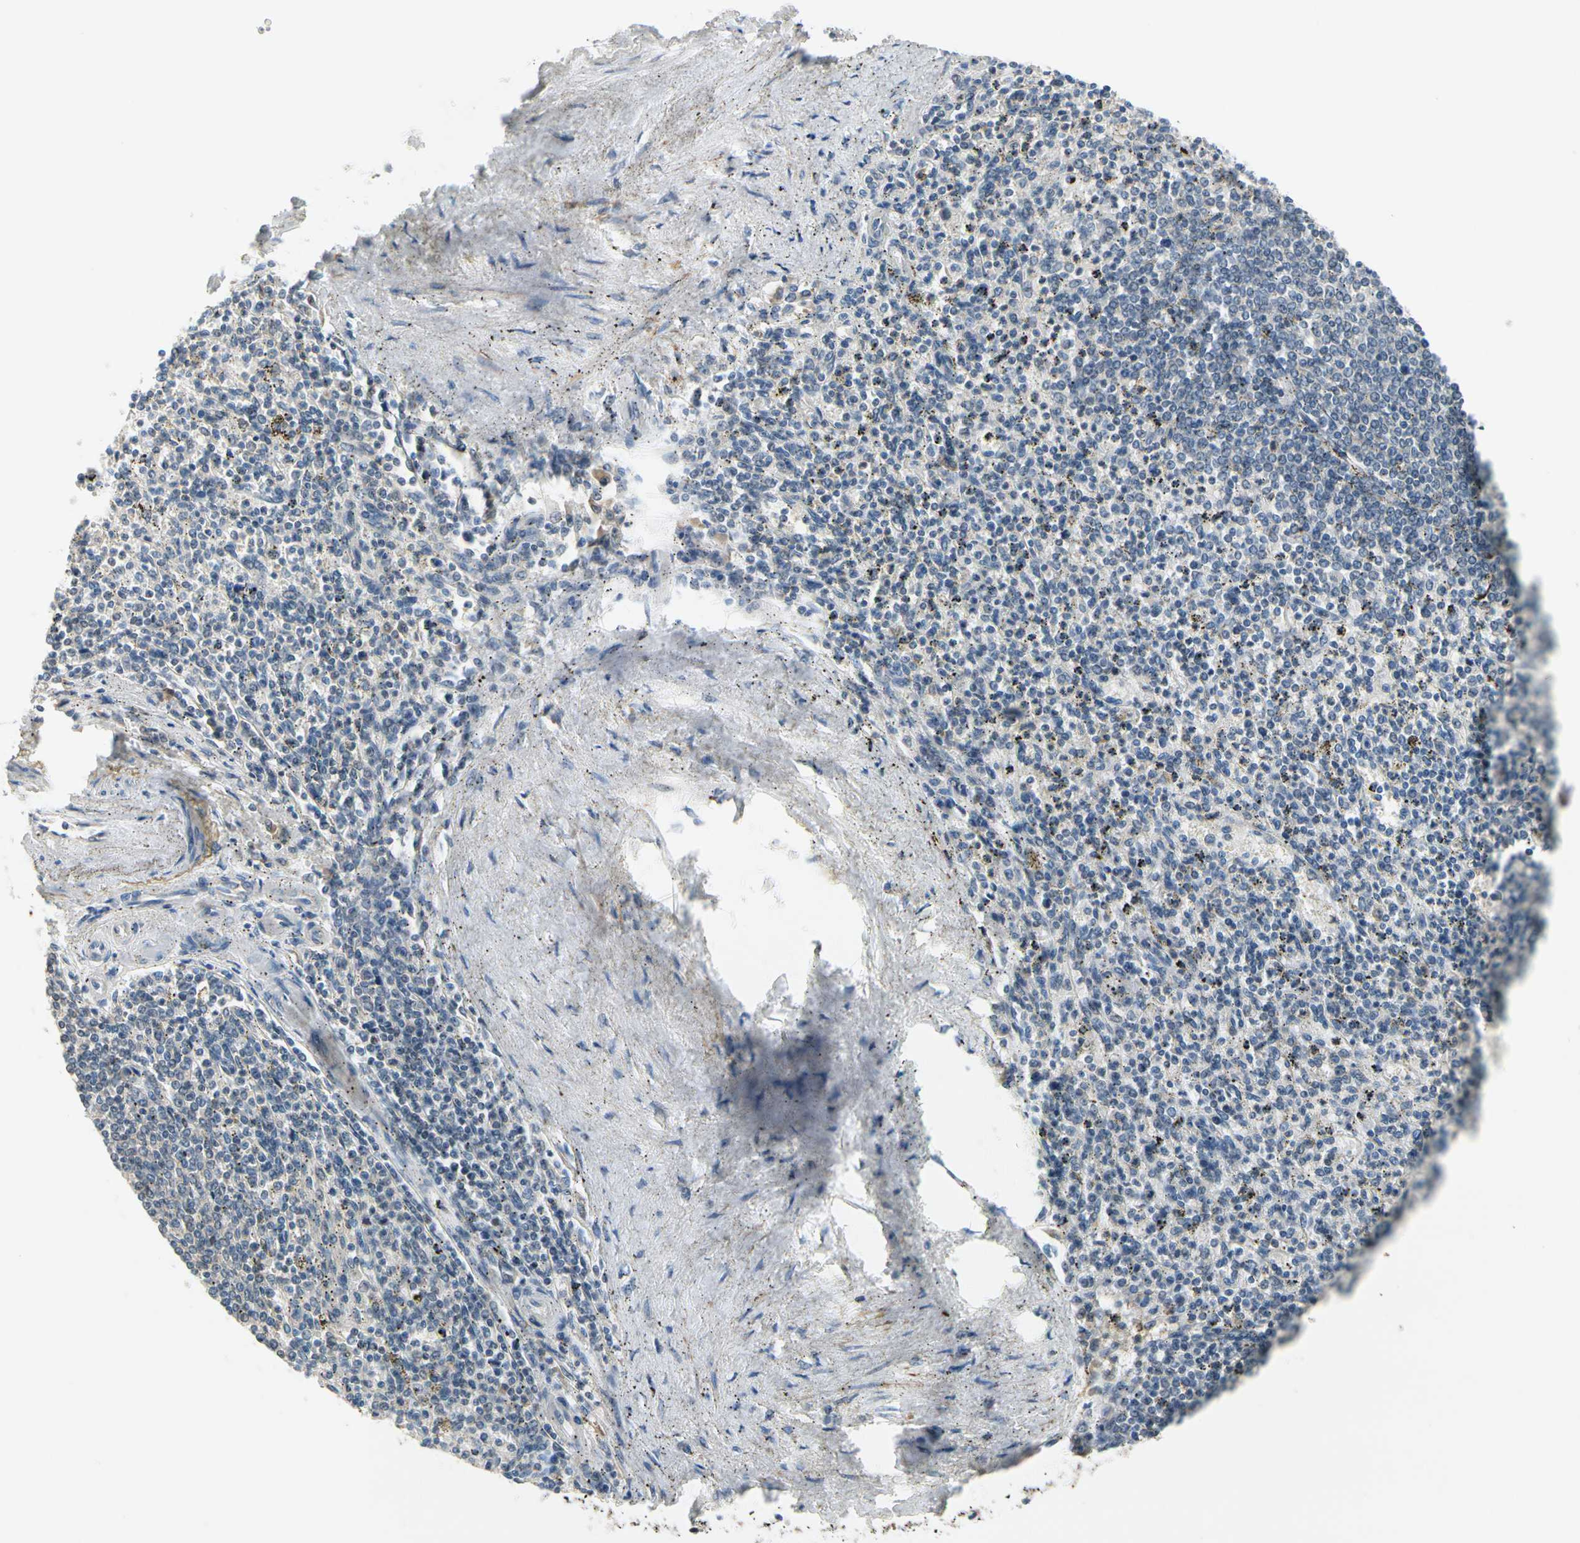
{"staining": {"intensity": "negative", "quantity": "none", "location": "none"}, "tissue": "spleen", "cell_type": "Cells in red pulp", "image_type": "normal", "snomed": [{"axis": "morphology", "description": "Normal tissue, NOS"}, {"axis": "topography", "description": "Spleen"}], "caption": "An immunohistochemistry image of unremarkable spleen is shown. There is no staining in cells in red pulp of spleen. (DAB immunohistochemistry visualized using brightfield microscopy, high magnification).", "gene": "SLC27A6", "patient": {"sex": "male", "age": 72}}